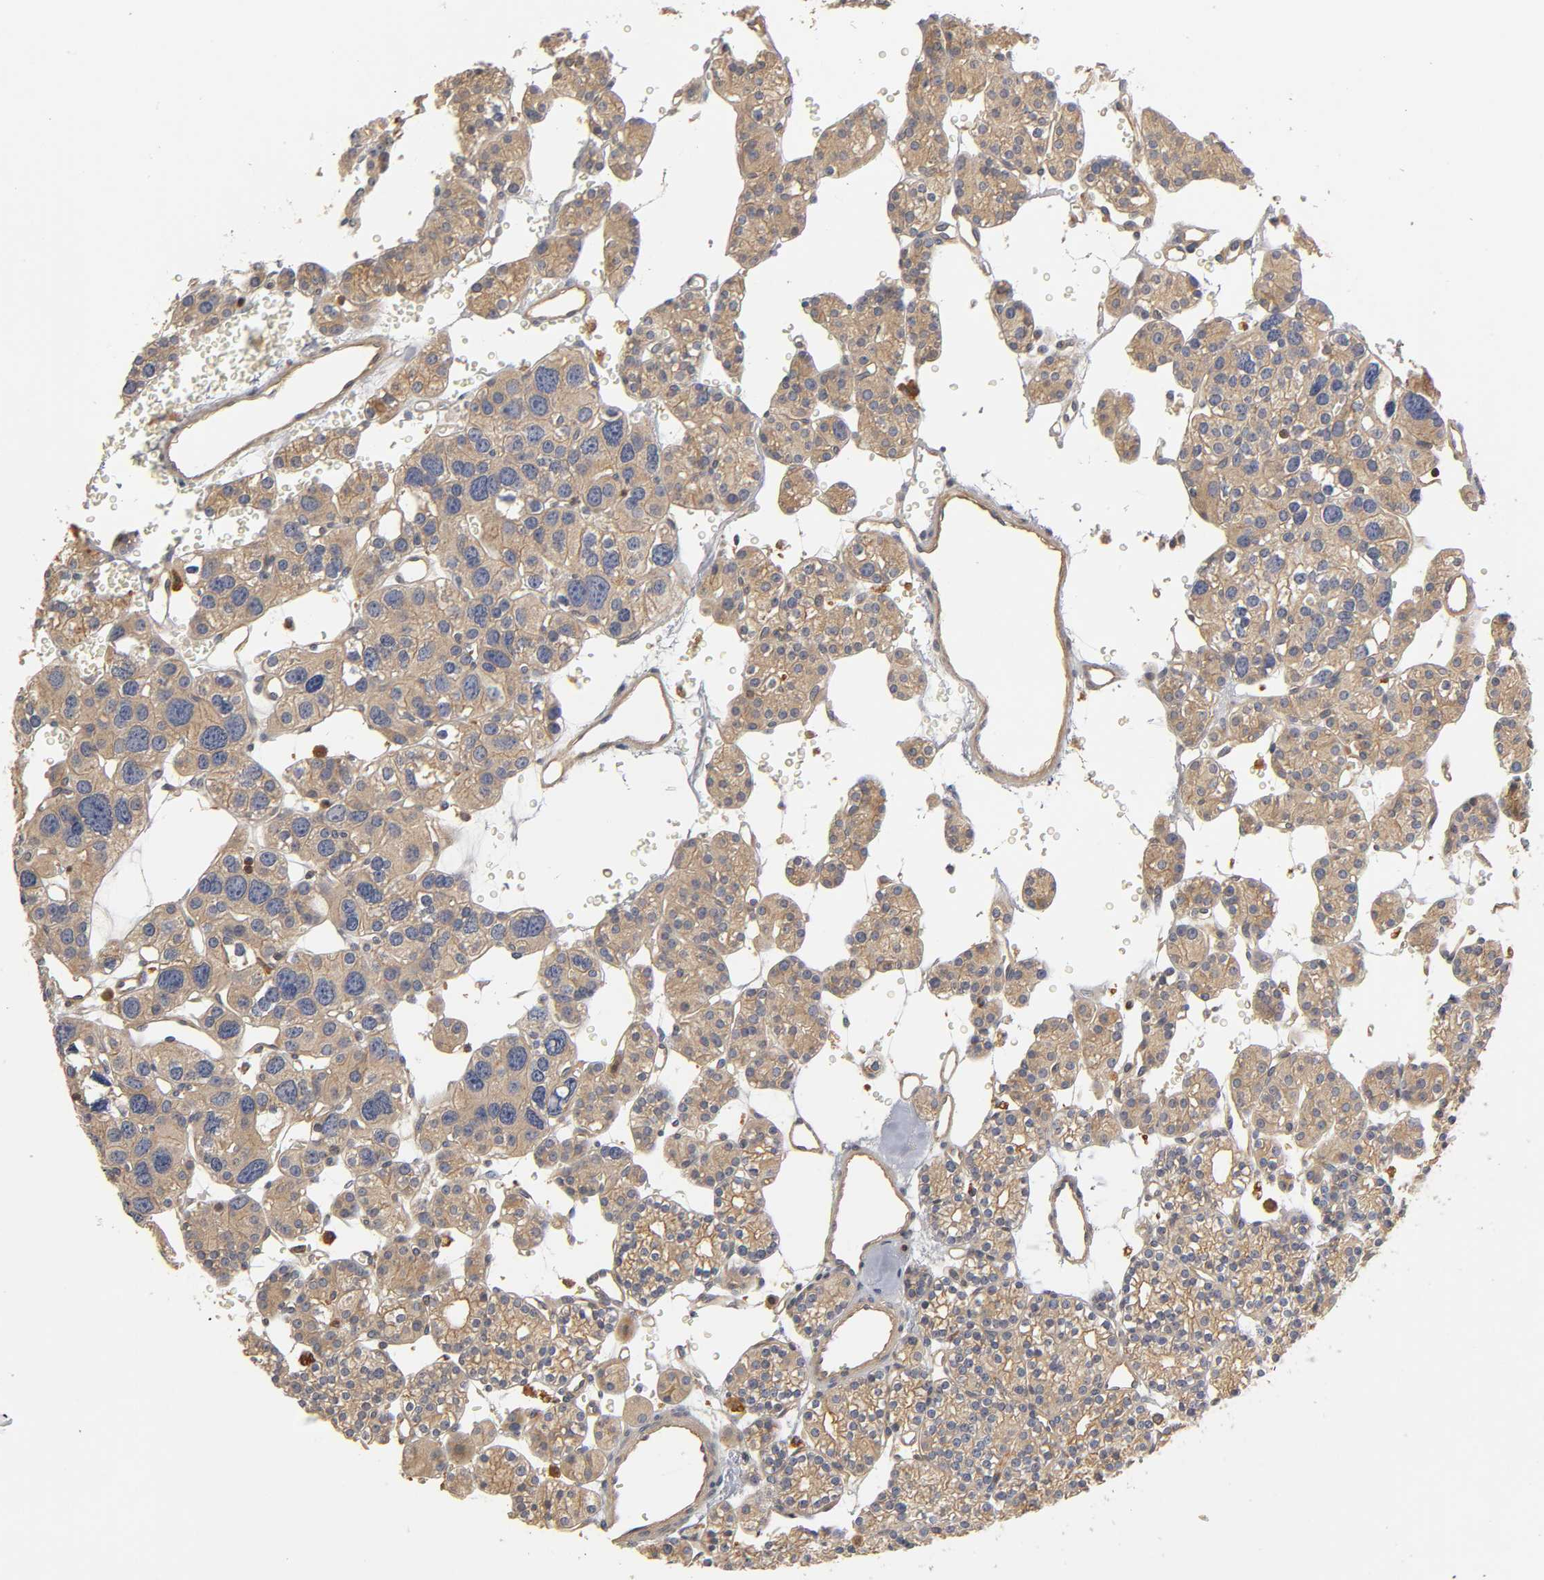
{"staining": {"intensity": "weak", "quantity": ">75%", "location": "cytoplasmic/membranous"}, "tissue": "parathyroid gland", "cell_type": "Glandular cells", "image_type": "normal", "snomed": [{"axis": "morphology", "description": "Normal tissue, NOS"}, {"axis": "topography", "description": "Parathyroid gland"}], "caption": "Immunohistochemistry micrograph of unremarkable human parathyroid gland stained for a protein (brown), which shows low levels of weak cytoplasmic/membranous positivity in about >75% of glandular cells.", "gene": "RHOA", "patient": {"sex": "female", "age": 64}}